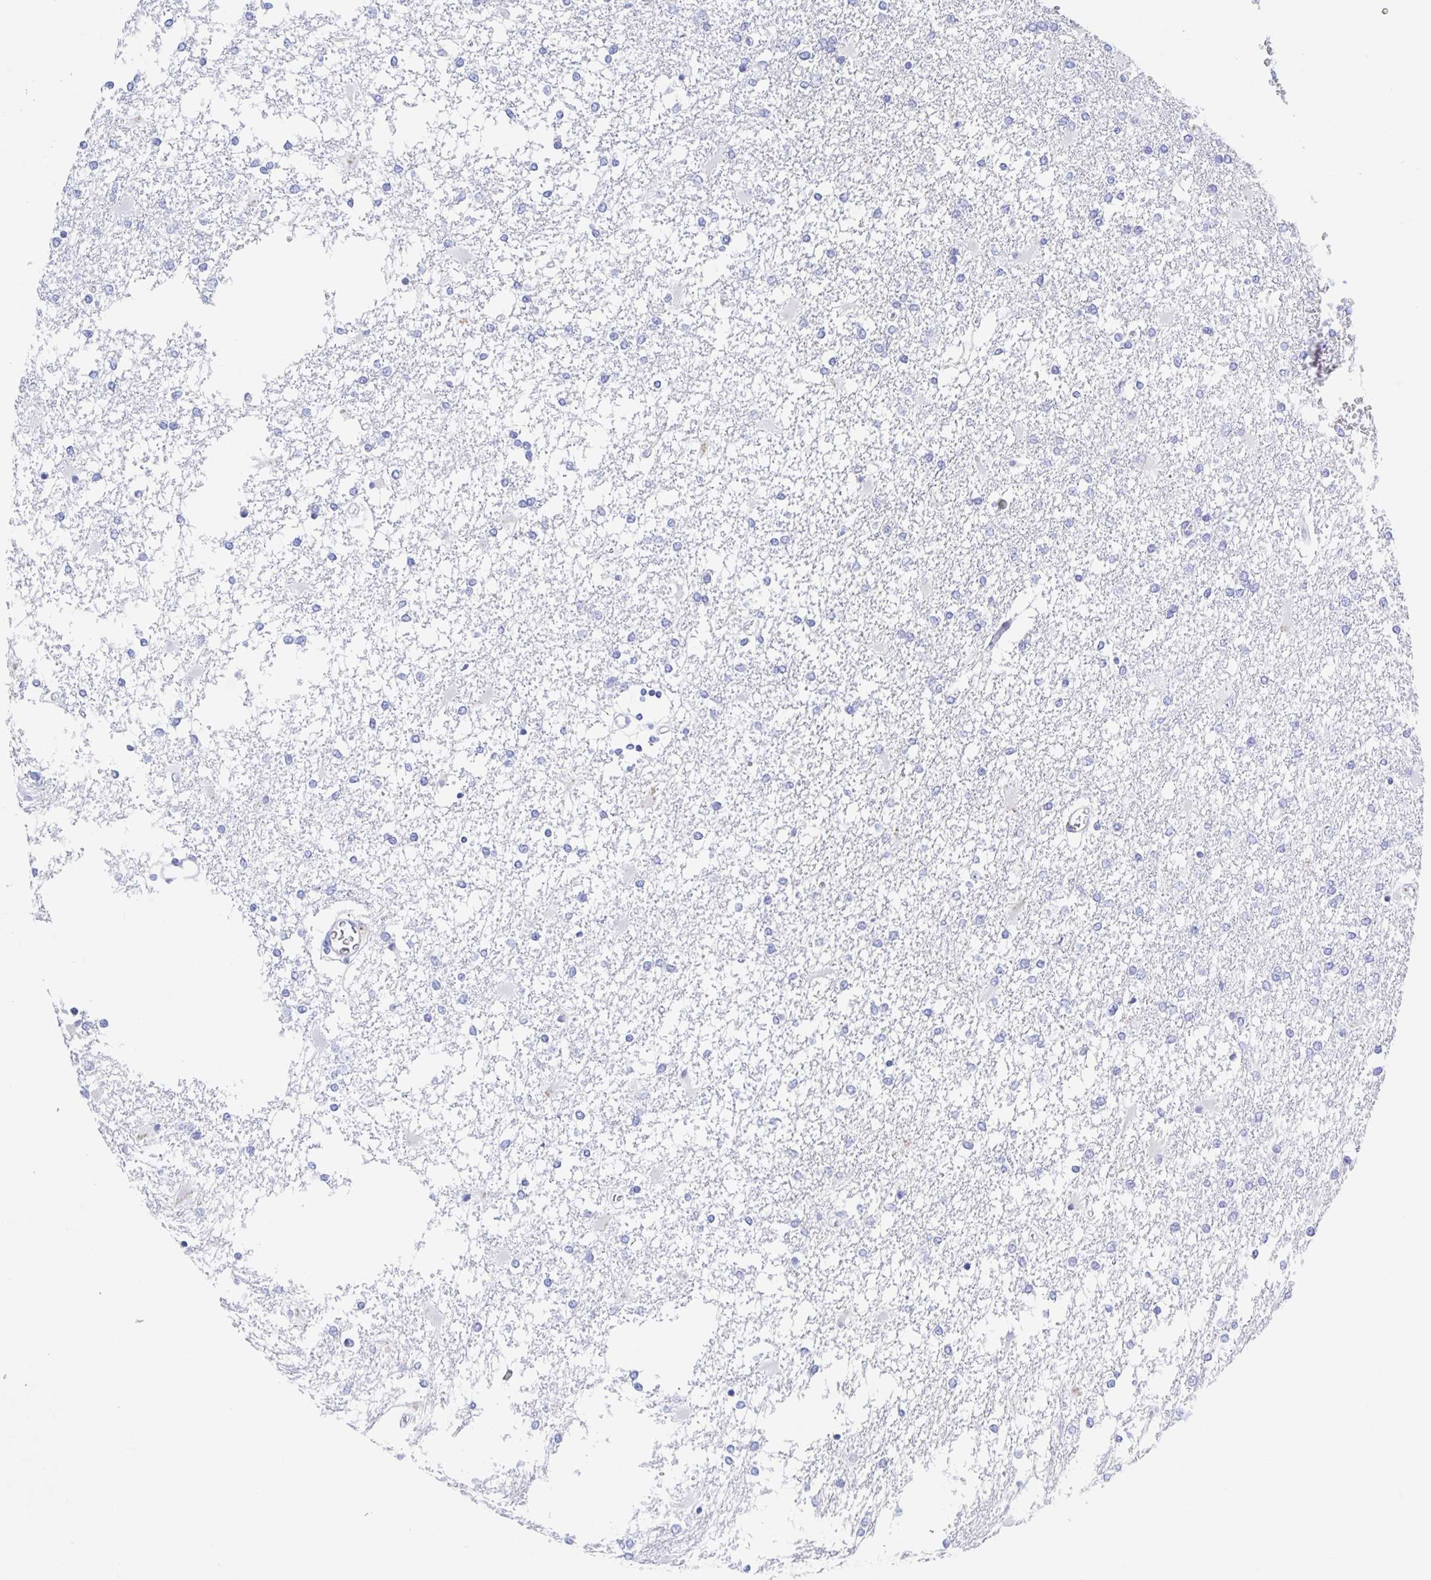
{"staining": {"intensity": "negative", "quantity": "none", "location": "none"}, "tissue": "glioma", "cell_type": "Tumor cells", "image_type": "cancer", "snomed": [{"axis": "morphology", "description": "Glioma, malignant, High grade"}, {"axis": "topography", "description": "Cerebral cortex"}], "caption": "Image shows no significant protein staining in tumor cells of malignant glioma (high-grade).", "gene": "DMBT1", "patient": {"sex": "male", "age": 79}}